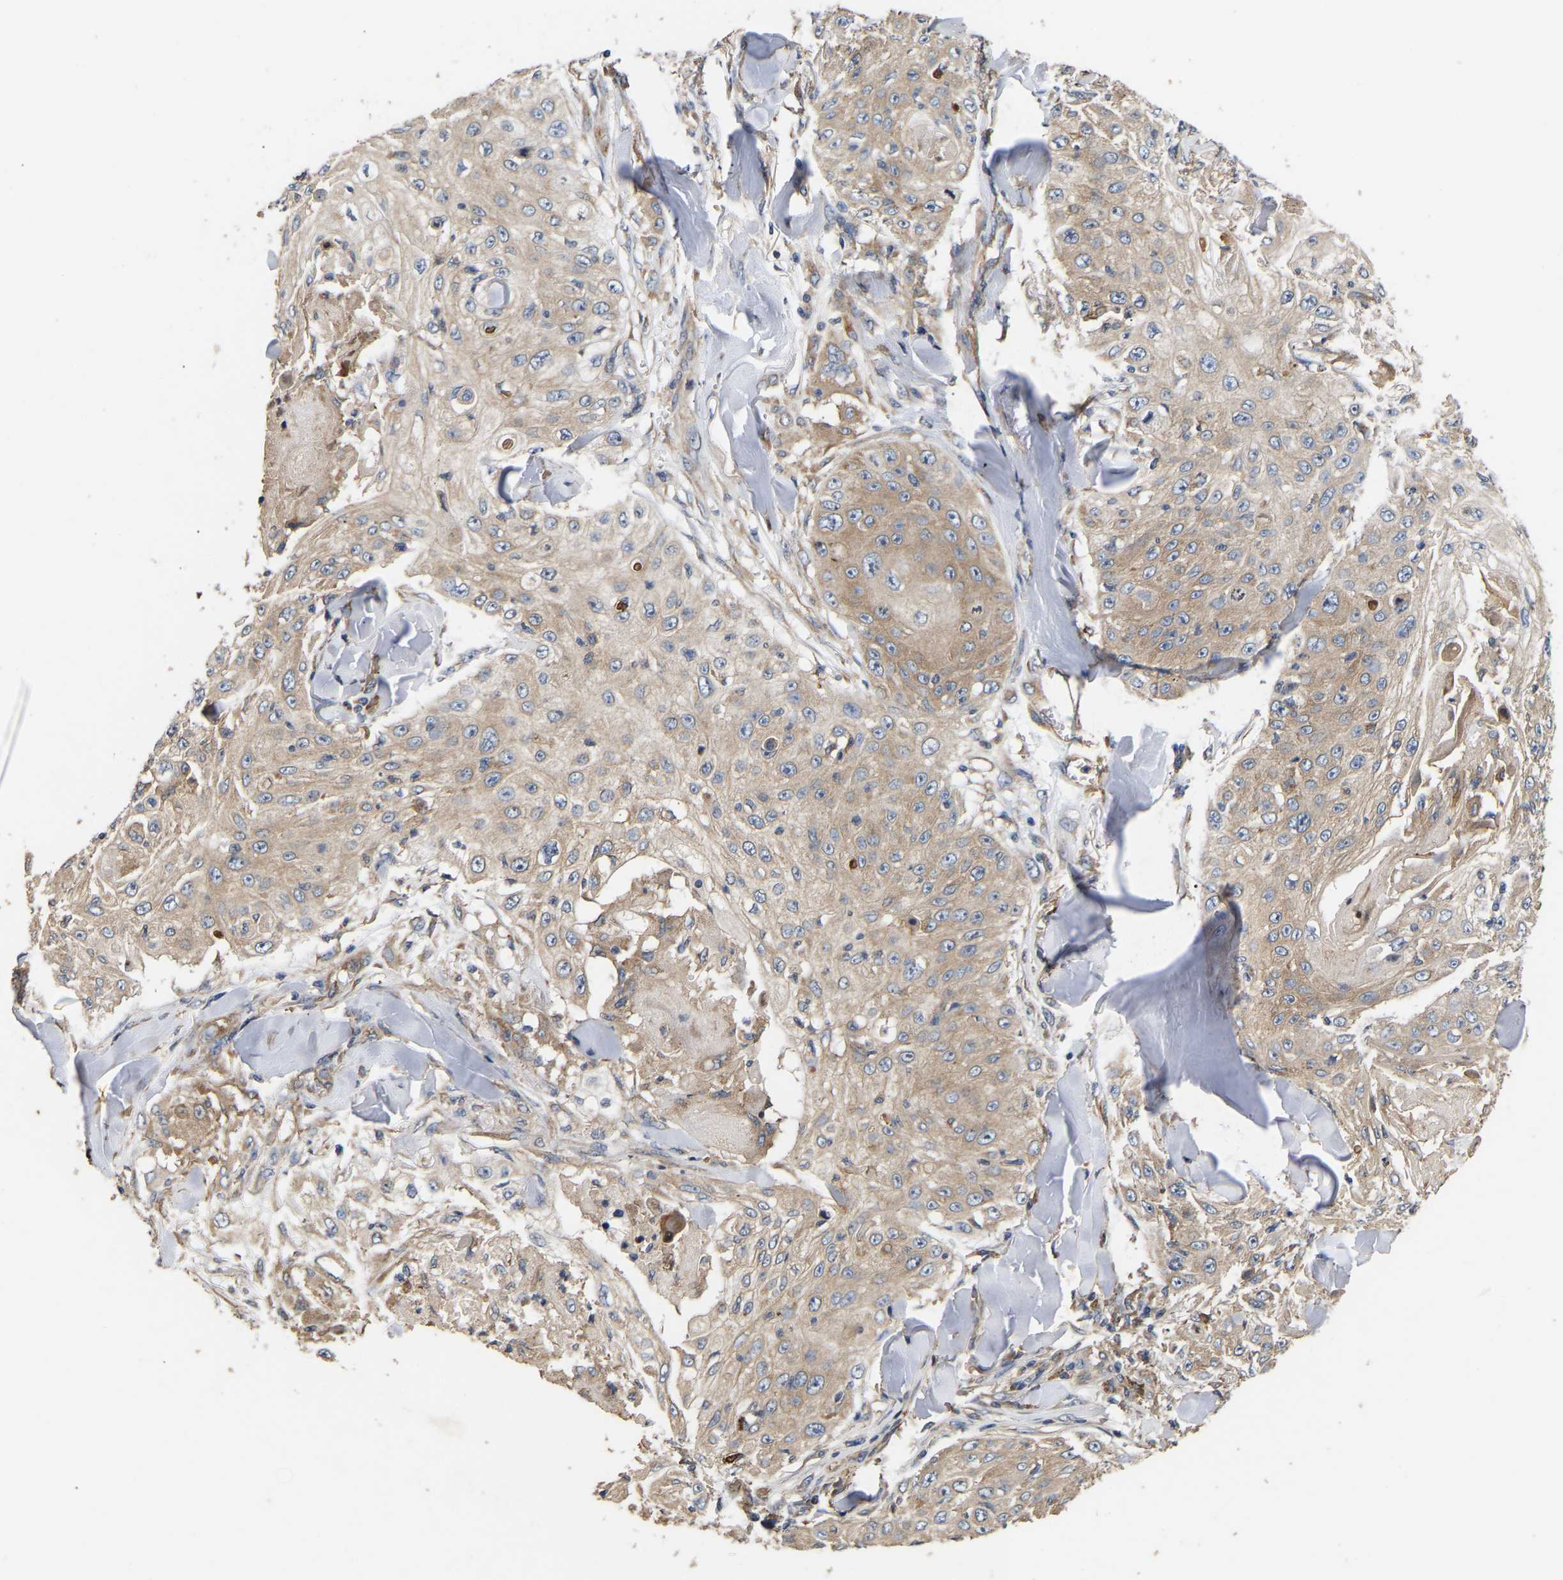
{"staining": {"intensity": "weak", "quantity": ">75%", "location": "cytoplasmic/membranous"}, "tissue": "skin cancer", "cell_type": "Tumor cells", "image_type": "cancer", "snomed": [{"axis": "morphology", "description": "Squamous cell carcinoma, NOS"}, {"axis": "topography", "description": "Skin"}], "caption": "Immunohistochemical staining of skin cancer (squamous cell carcinoma) demonstrates weak cytoplasmic/membranous protein positivity in about >75% of tumor cells.", "gene": "AIMP2", "patient": {"sex": "male", "age": 86}}